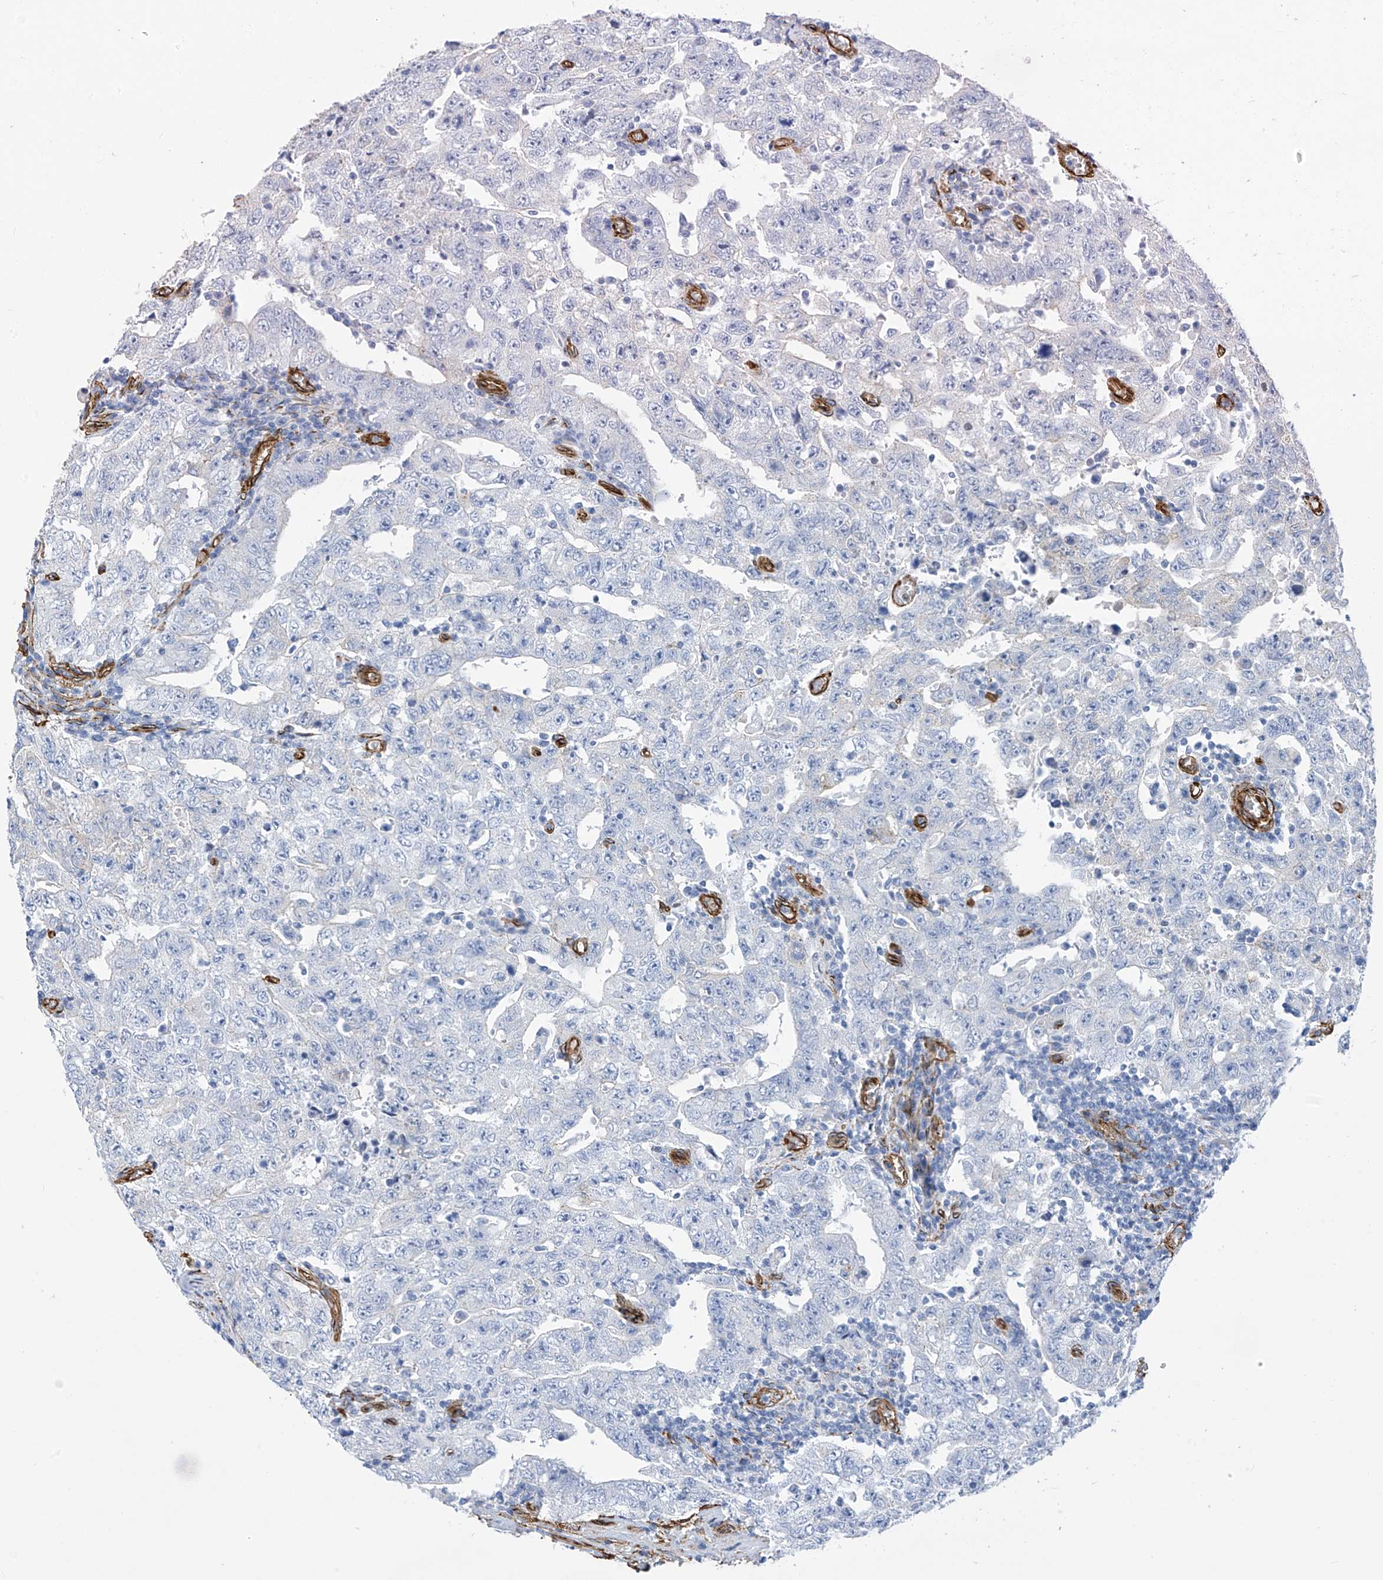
{"staining": {"intensity": "negative", "quantity": "none", "location": "none"}, "tissue": "testis cancer", "cell_type": "Tumor cells", "image_type": "cancer", "snomed": [{"axis": "morphology", "description": "Carcinoma, Embryonal, NOS"}, {"axis": "topography", "description": "Testis"}], "caption": "A histopathology image of testis embryonal carcinoma stained for a protein reveals no brown staining in tumor cells.", "gene": "UBTD1", "patient": {"sex": "male", "age": 26}}